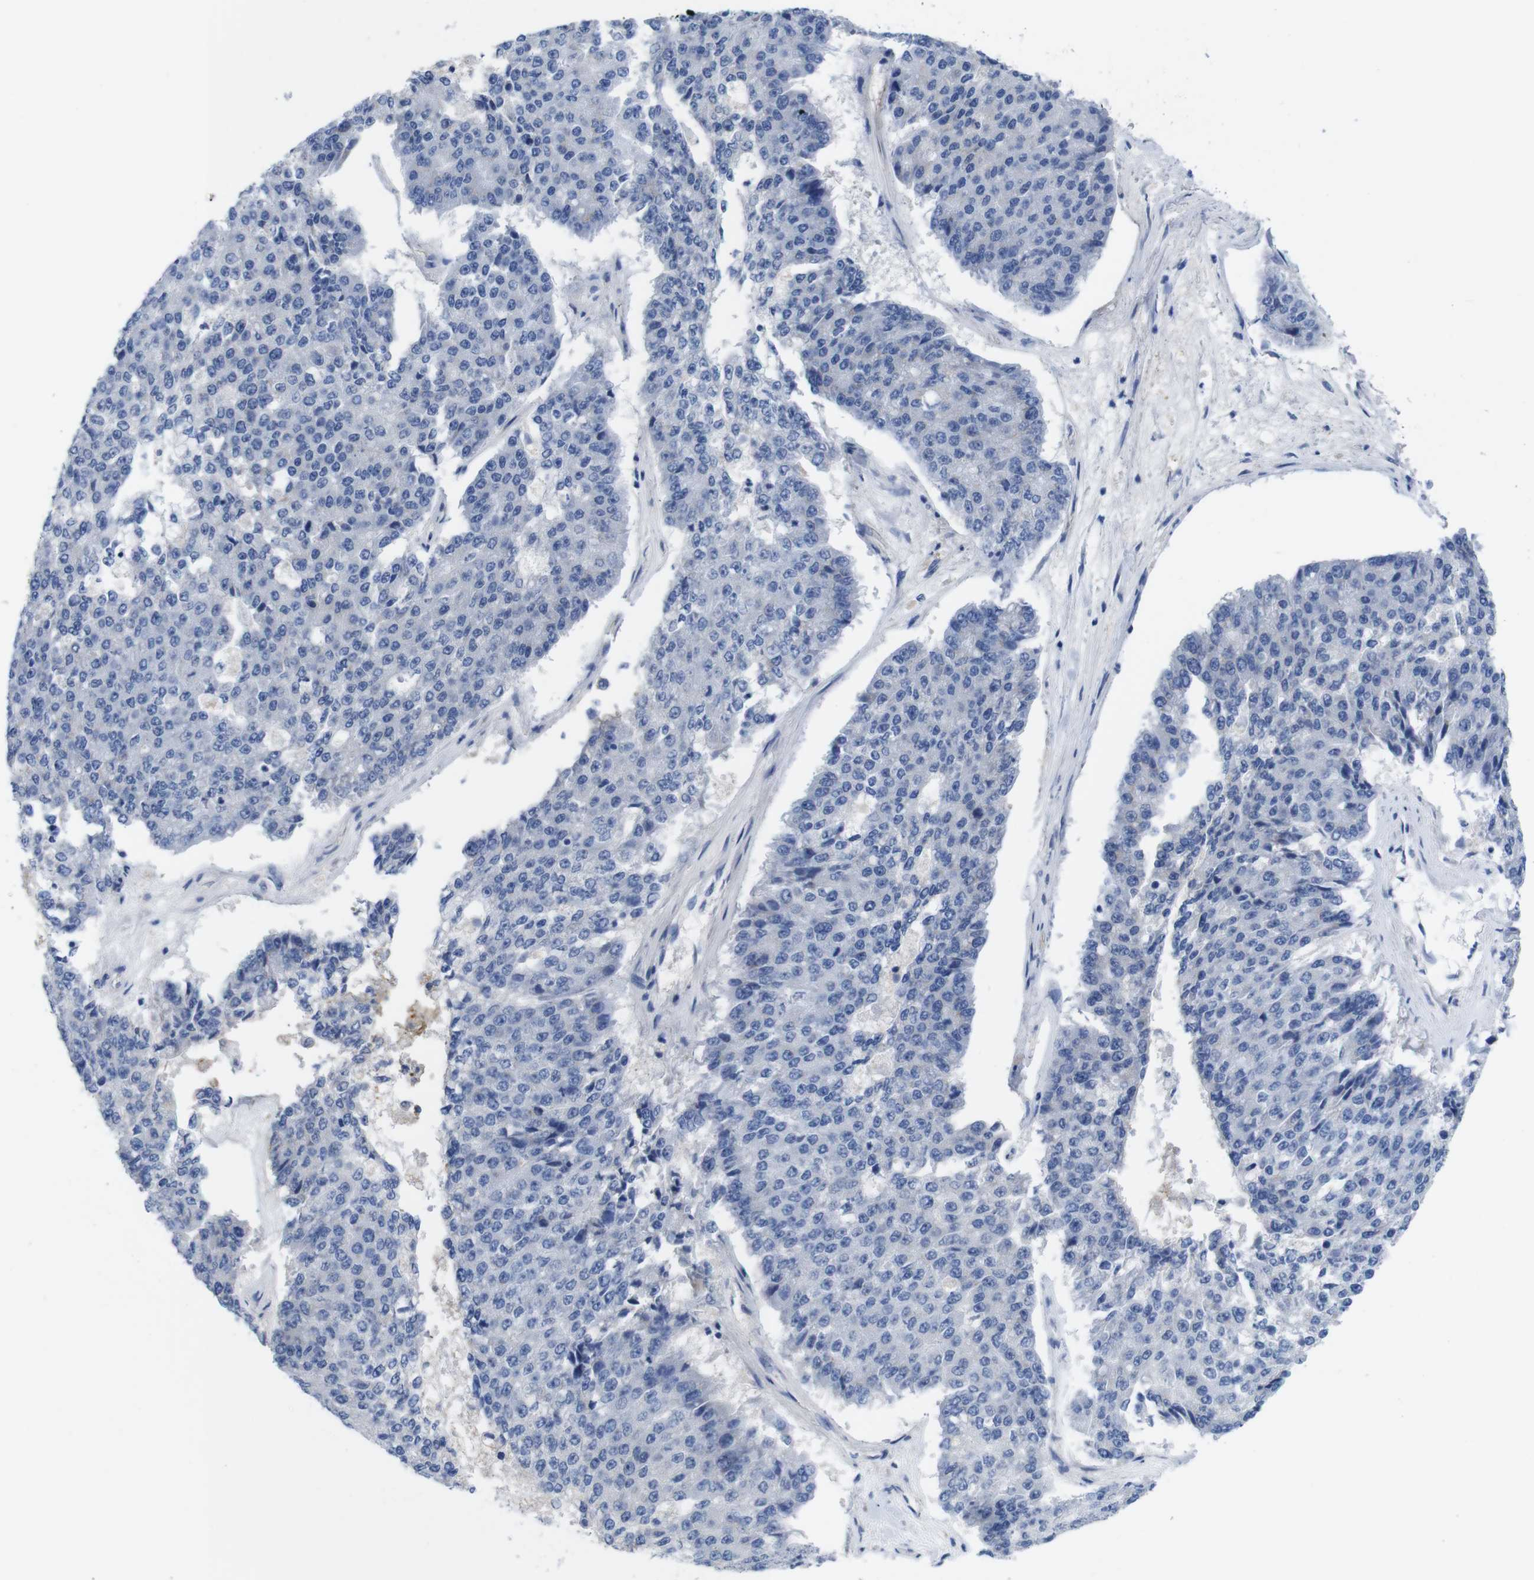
{"staining": {"intensity": "negative", "quantity": "none", "location": "none"}, "tissue": "pancreatic cancer", "cell_type": "Tumor cells", "image_type": "cancer", "snomed": [{"axis": "morphology", "description": "Adenocarcinoma, NOS"}, {"axis": "topography", "description": "Pancreas"}], "caption": "Tumor cells show no significant positivity in adenocarcinoma (pancreatic).", "gene": "C1RL", "patient": {"sex": "male", "age": 50}}